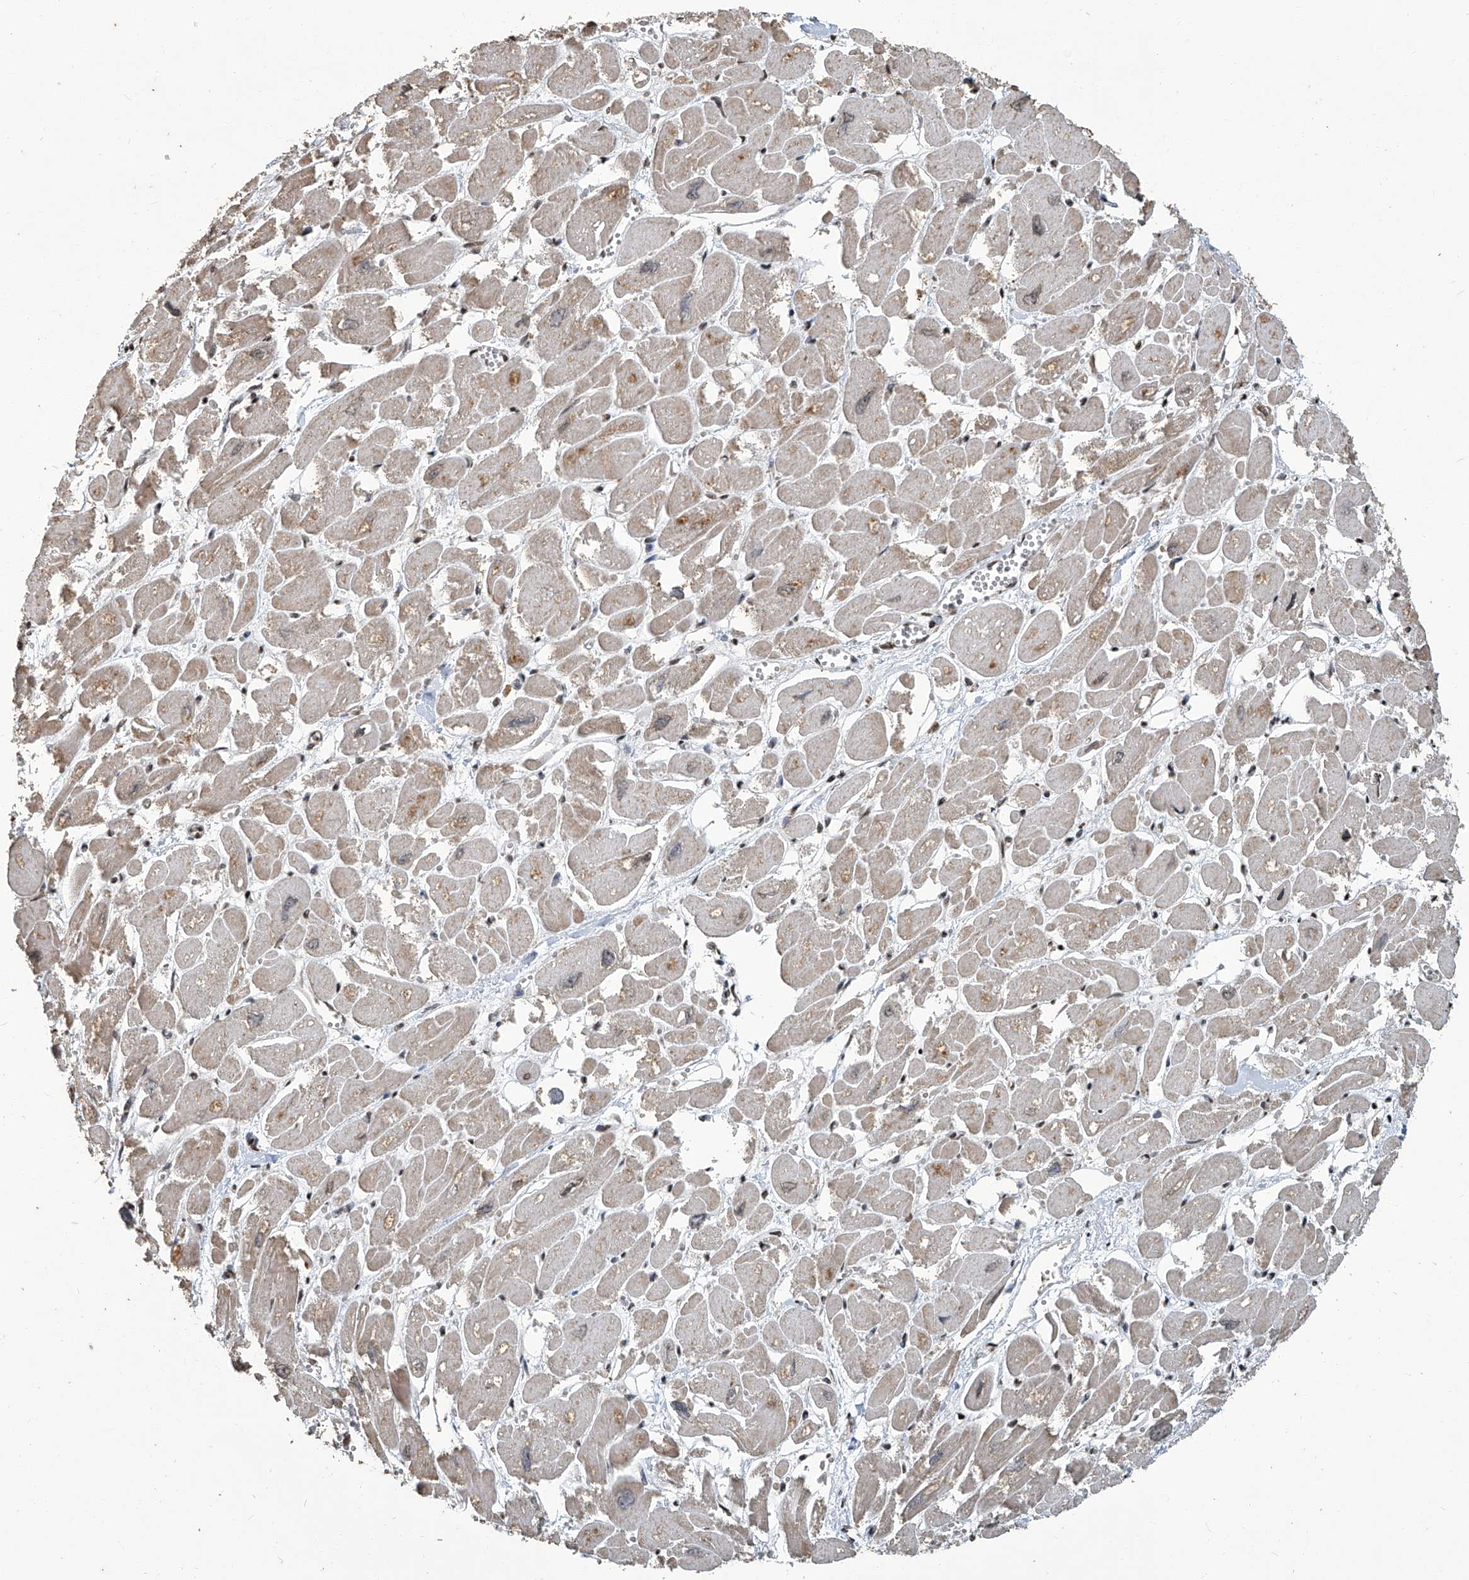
{"staining": {"intensity": "moderate", "quantity": "25%-75%", "location": "cytoplasmic/membranous,nuclear"}, "tissue": "heart muscle", "cell_type": "Cardiomyocytes", "image_type": "normal", "snomed": [{"axis": "morphology", "description": "Normal tissue, NOS"}, {"axis": "topography", "description": "Heart"}], "caption": "Heart muscle stained with IHC reveals moderate cytoplasmic/membranous,nuclear staining in about 25%-75% of cardiomyocytes.", "gene": "GPR132", "patient": {"sex": "male", "age": 54}}